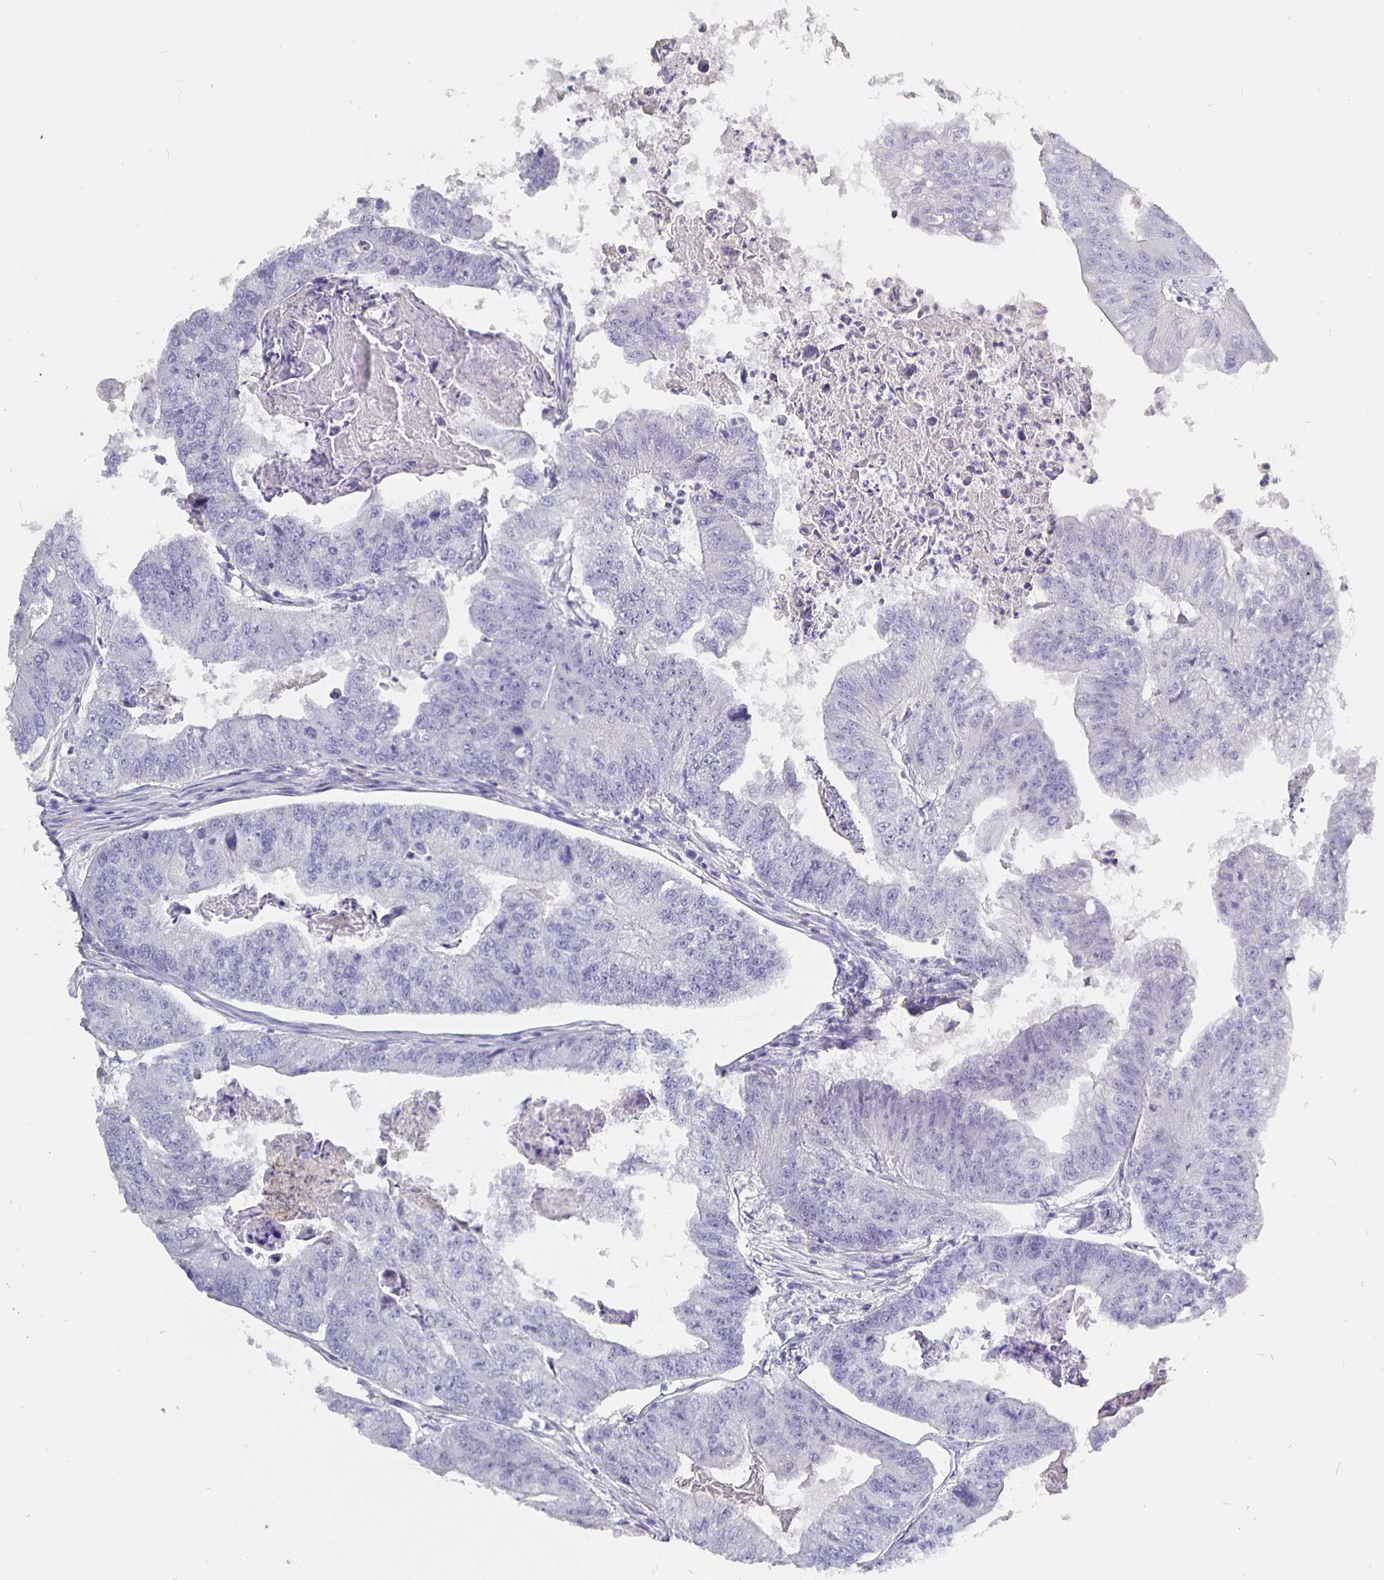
{"staining": {"intensity": "negative", "quantity": "none", "location": "none"}, "tissue": "colorectal cancer", "cell_type": "Tumor cells", "image_type": "cancer", "snomed": [{"axis": "morphology", "description": "Adenocarcinoma, NOS"}, {"axis": "topography", "description": "Colon"}], "caption": "DAB immunohistochemical staining of human colorectal cancer (adenocarcinoma) shows no significant expression in tumor cells. The staining is performed using DAB (3,3'-diaminobenzidine) brown chromogen with nuclei counter-stained in using hematoxylin.", "gene": "CFAP74", "patient": {"sex": "female", "age": 67}}